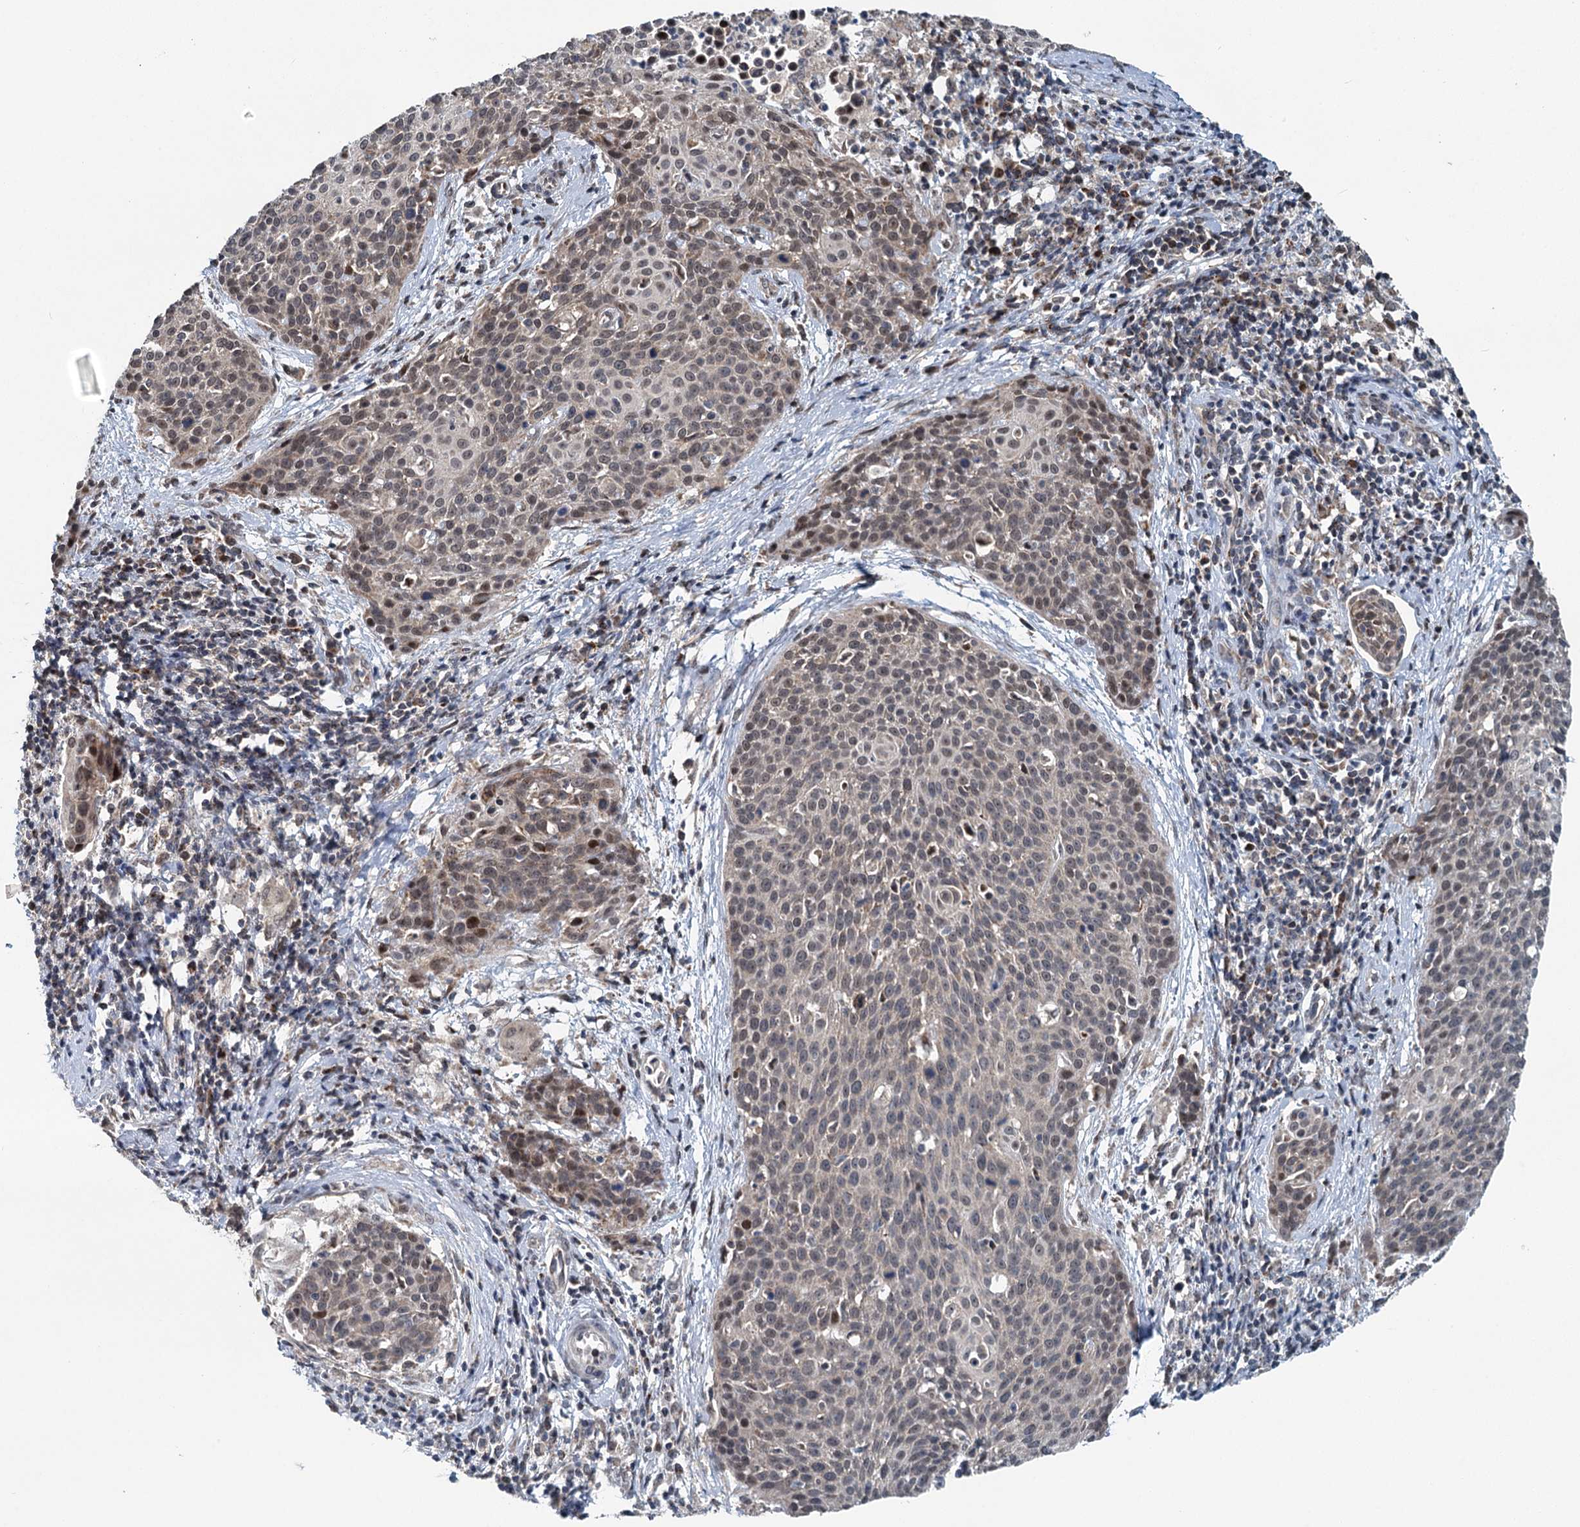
{"staining": {"intensity": "moderate", "quantity": "<25%", "location": "nuclear"}, "tissue": "cervical cancer", "cell_type": "Tumor cells", "image_type": "cancer", "snomed": [{"axis": "morphology", "description": "Squamous cell carcinoma, NOS"}, {"axis": "topography", "description": "Cervix"}], "caption": "Cervical cancer (squamous cell carcinoma) was stained to show a protein in brown. There is low levels of moderate nuclear expression in about <25% of tumor cells.", "gene": "RITA1", "patient": {"sex": "female", "age": 38}}